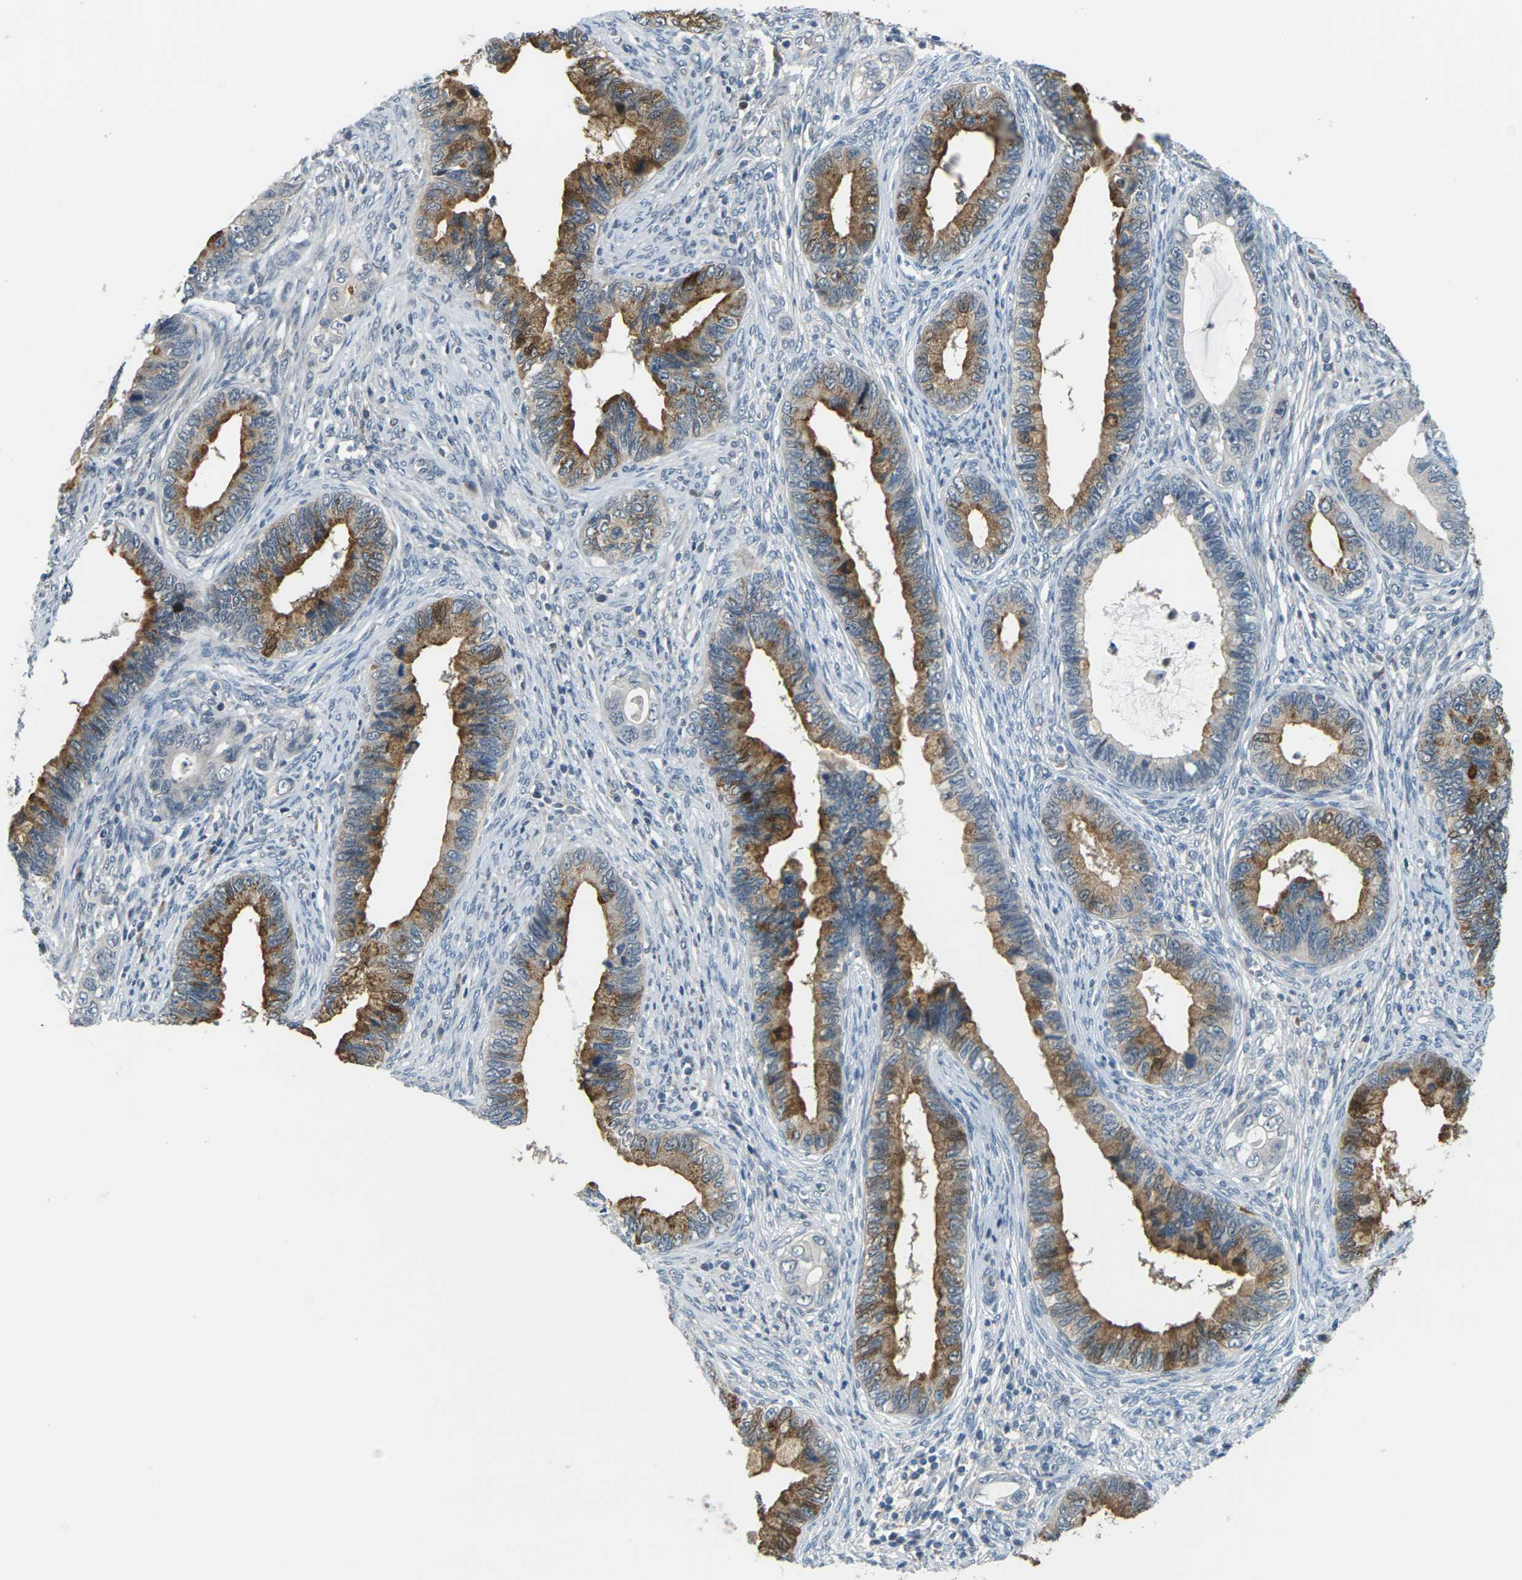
{"staining": {"intensity": "moderate", "quantity": "25%-75%", "location": "cytoplasmic/membranous"}, "tissue": "cervical cancer", "cell_type": "Tumor cells", "image_type": "cancer", "snomed": [{"axis": "morphology", "description": "Adenocarcinoma, NOS"}, {"axis": "topography", "description": "Cervix"}], "caption": "Immunohistochemical staining of human adenocarcinoma (cervical) displays medium levels of moderate cytoplasmic/membranous expression in approximately 25%-75% of tumor cells.", "gene": "SLC13A3", "patient": {"sex": "female", "age": 44}}